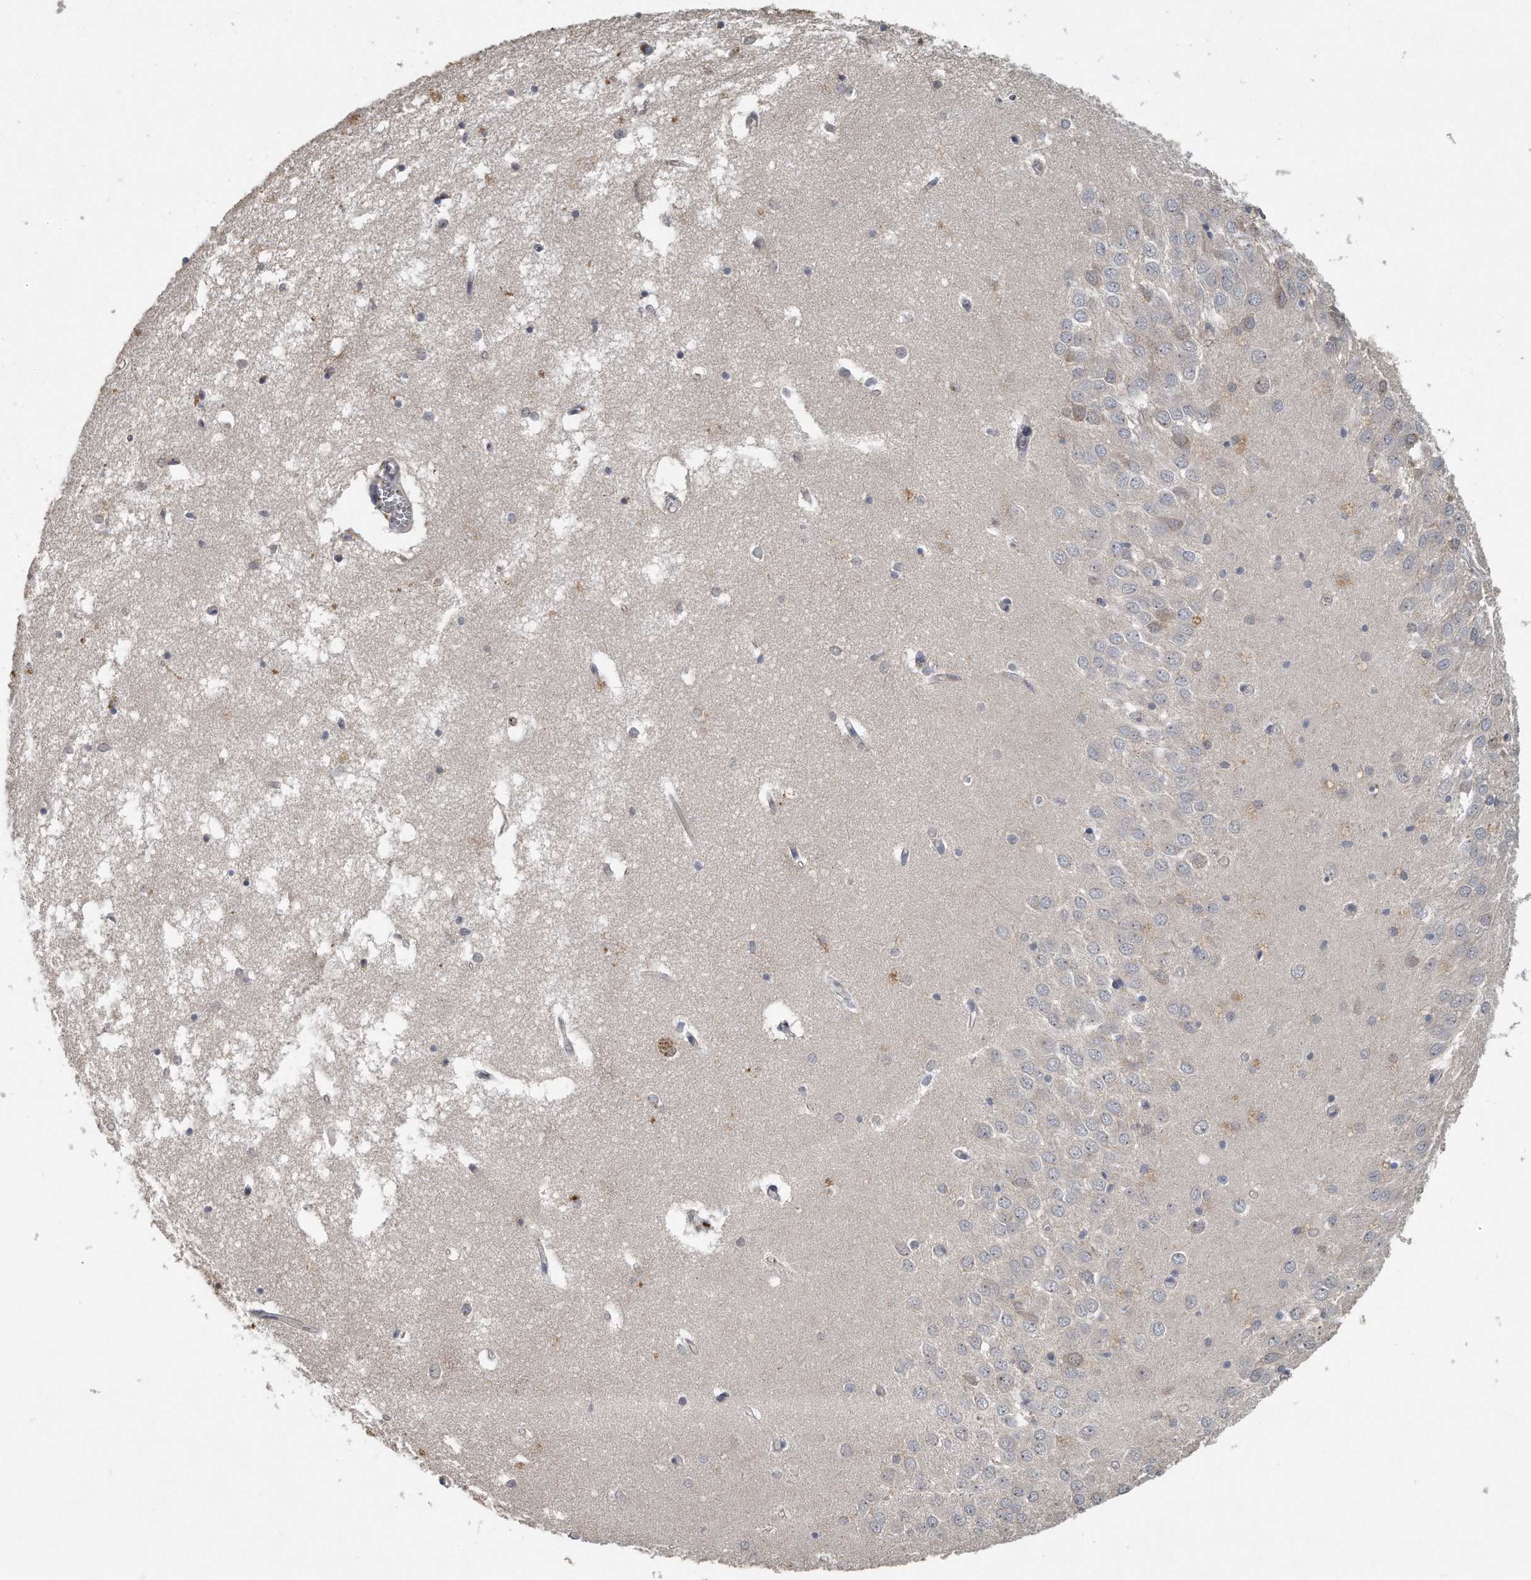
{"staining": {"intensity": "weak", "quantity": "25%-75%", "location": "cytoplasmic/membranous"}, "tissue": "hippocampus", "cell_type": "Glial cells", "image_type": "normal", "snomed": [{"axis": "morphology", "description": "Normal tissue, NOS"}, {"axis": "topography", "description": "Hippocampus"}], "caption": "Hippocampus stained for a protein (brown) exhibits weak cytoplasmic/membranous positive staining in about 25%-75% of glial cells.", "gene": "TRAPPC14", "patient": {"sex": "male", "age": 70}}